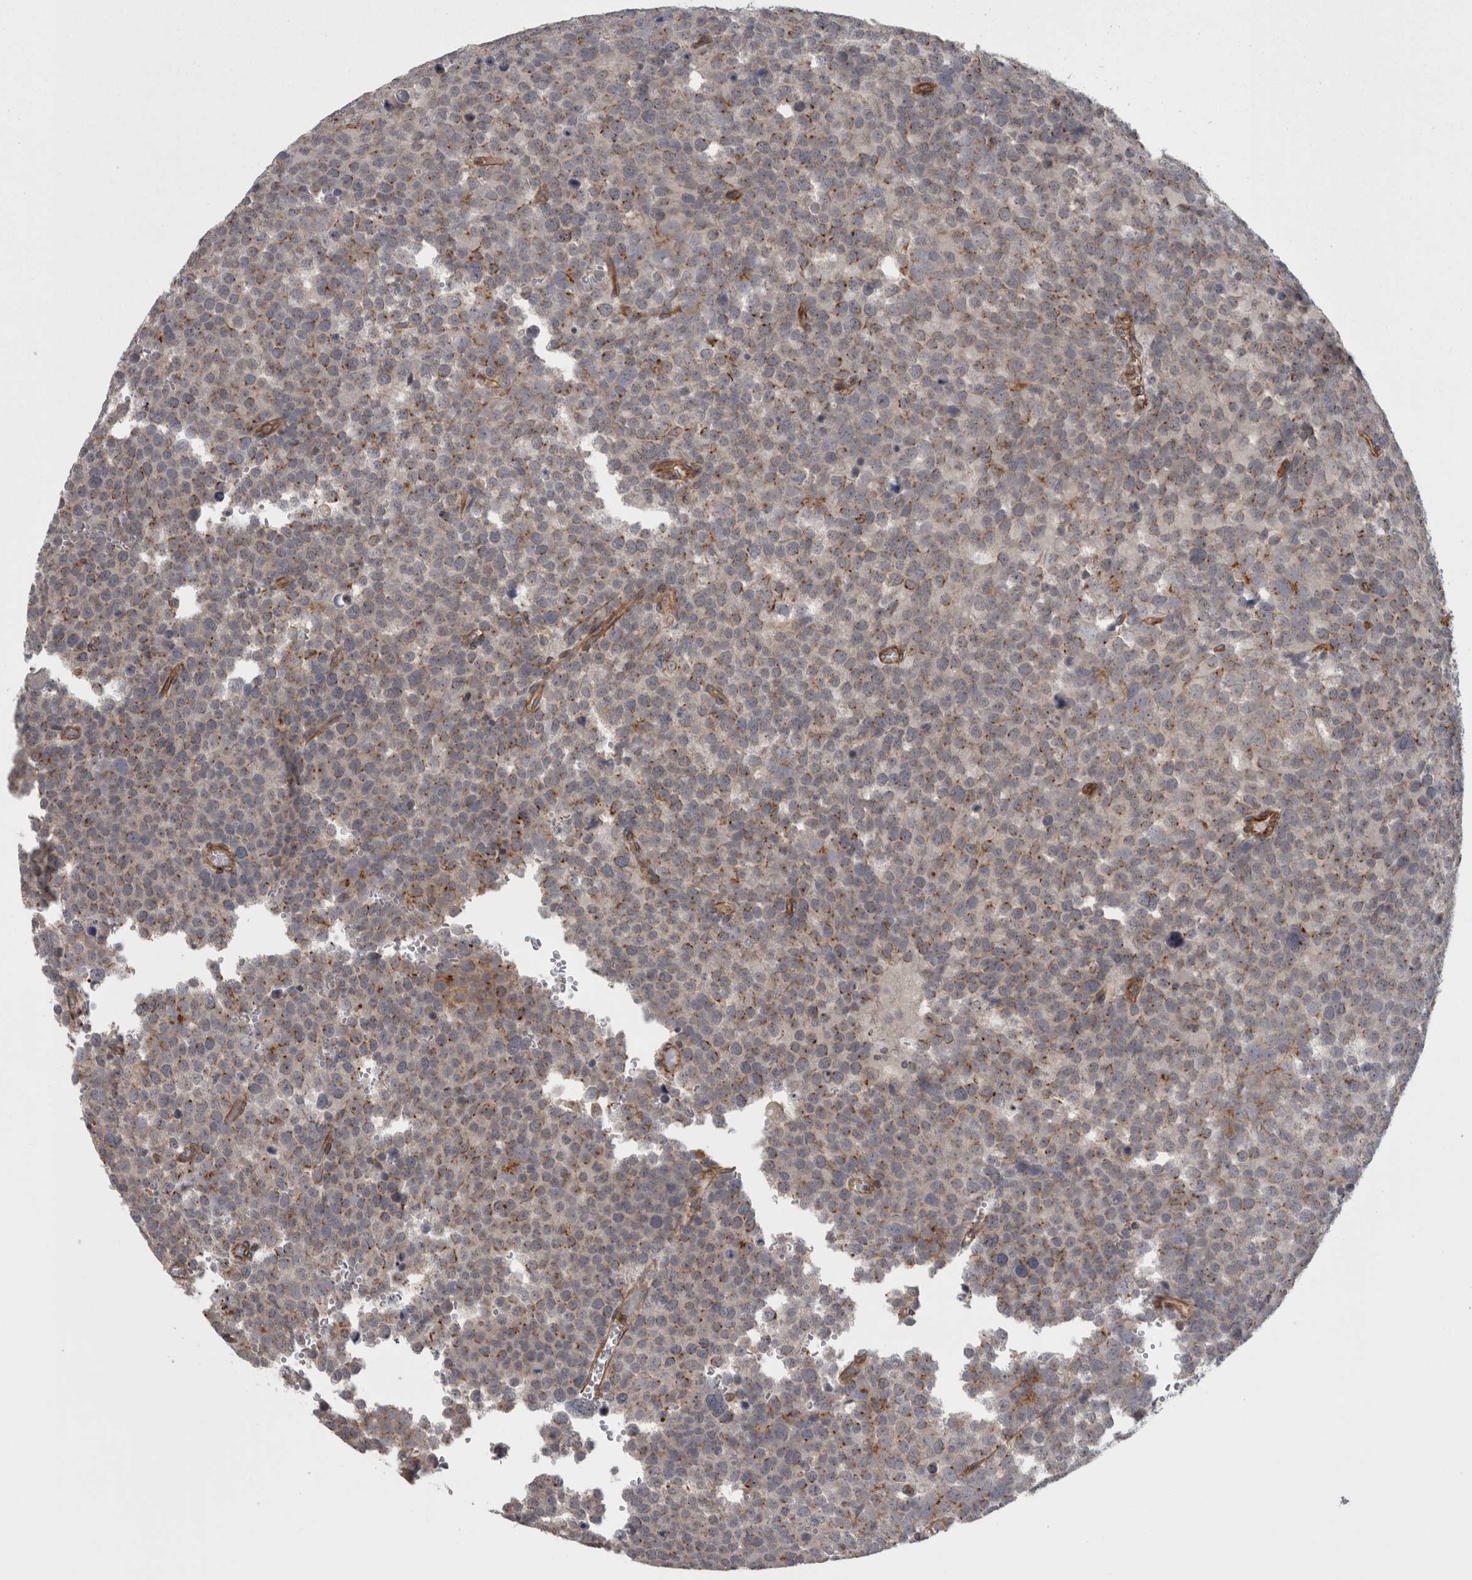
{"staining": {"intensity": "moderate", "quantity": "<25%", "location": "cytoplasmic/membranous"}, "tissue": "testis cancer", "cell_type": "Tumor cells", "image_type": "cancer", "snomed": [{"axis": "morphology", "description": "Seminoma, NOS"}, {"axis": "topography", "description": "Testis"}], "caption": "Seminoma (testis) tissue displays moderate cytoplasmic/membranous expression in about <25% of tumor cells (Stains: DAB in brown, nuclei in blue, Microscopy: brightfield microscopy at high magnification).", "gene": "RMDN1", "patient": {"sex": "male", "age": 71}}